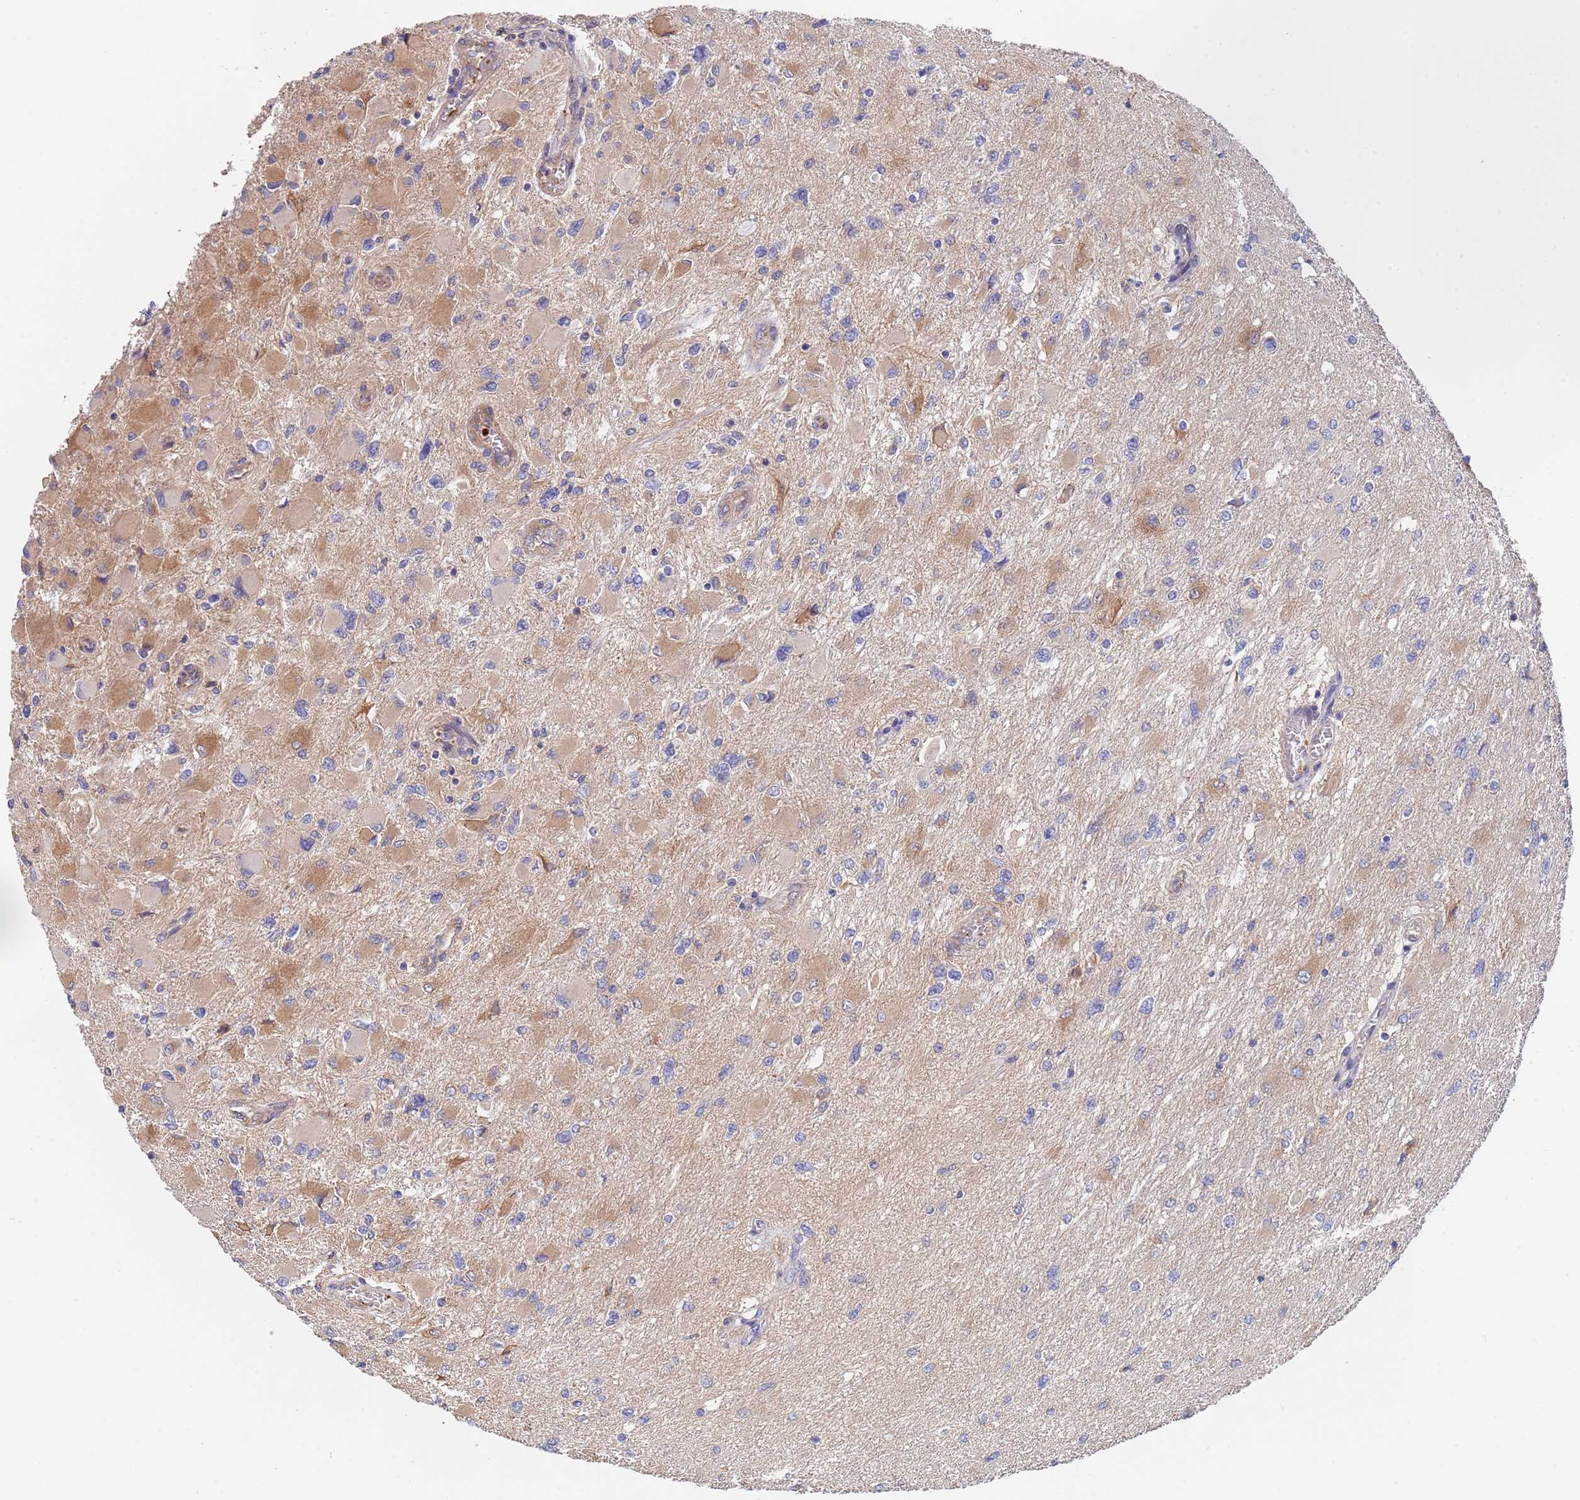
{"staining": {"intensity": "weak", "quantity": "<25%", "location": "cytoplasmic/membranous"}, "tissue": "glioma", "cell_type": "Tumor cells", "image_type": "cancer", "snomed": [{"axis": "morphology", "description": "Glioma, malignant, High grade"}, {"axis": "topography", "description": "Cerebral cortex"}], "caption": "Immunohistochemical staining of glioma shows no significant positivity in tumor cells.", "gene": "DCUN1D3", "patient": {"sex": "female", "age": 36}}